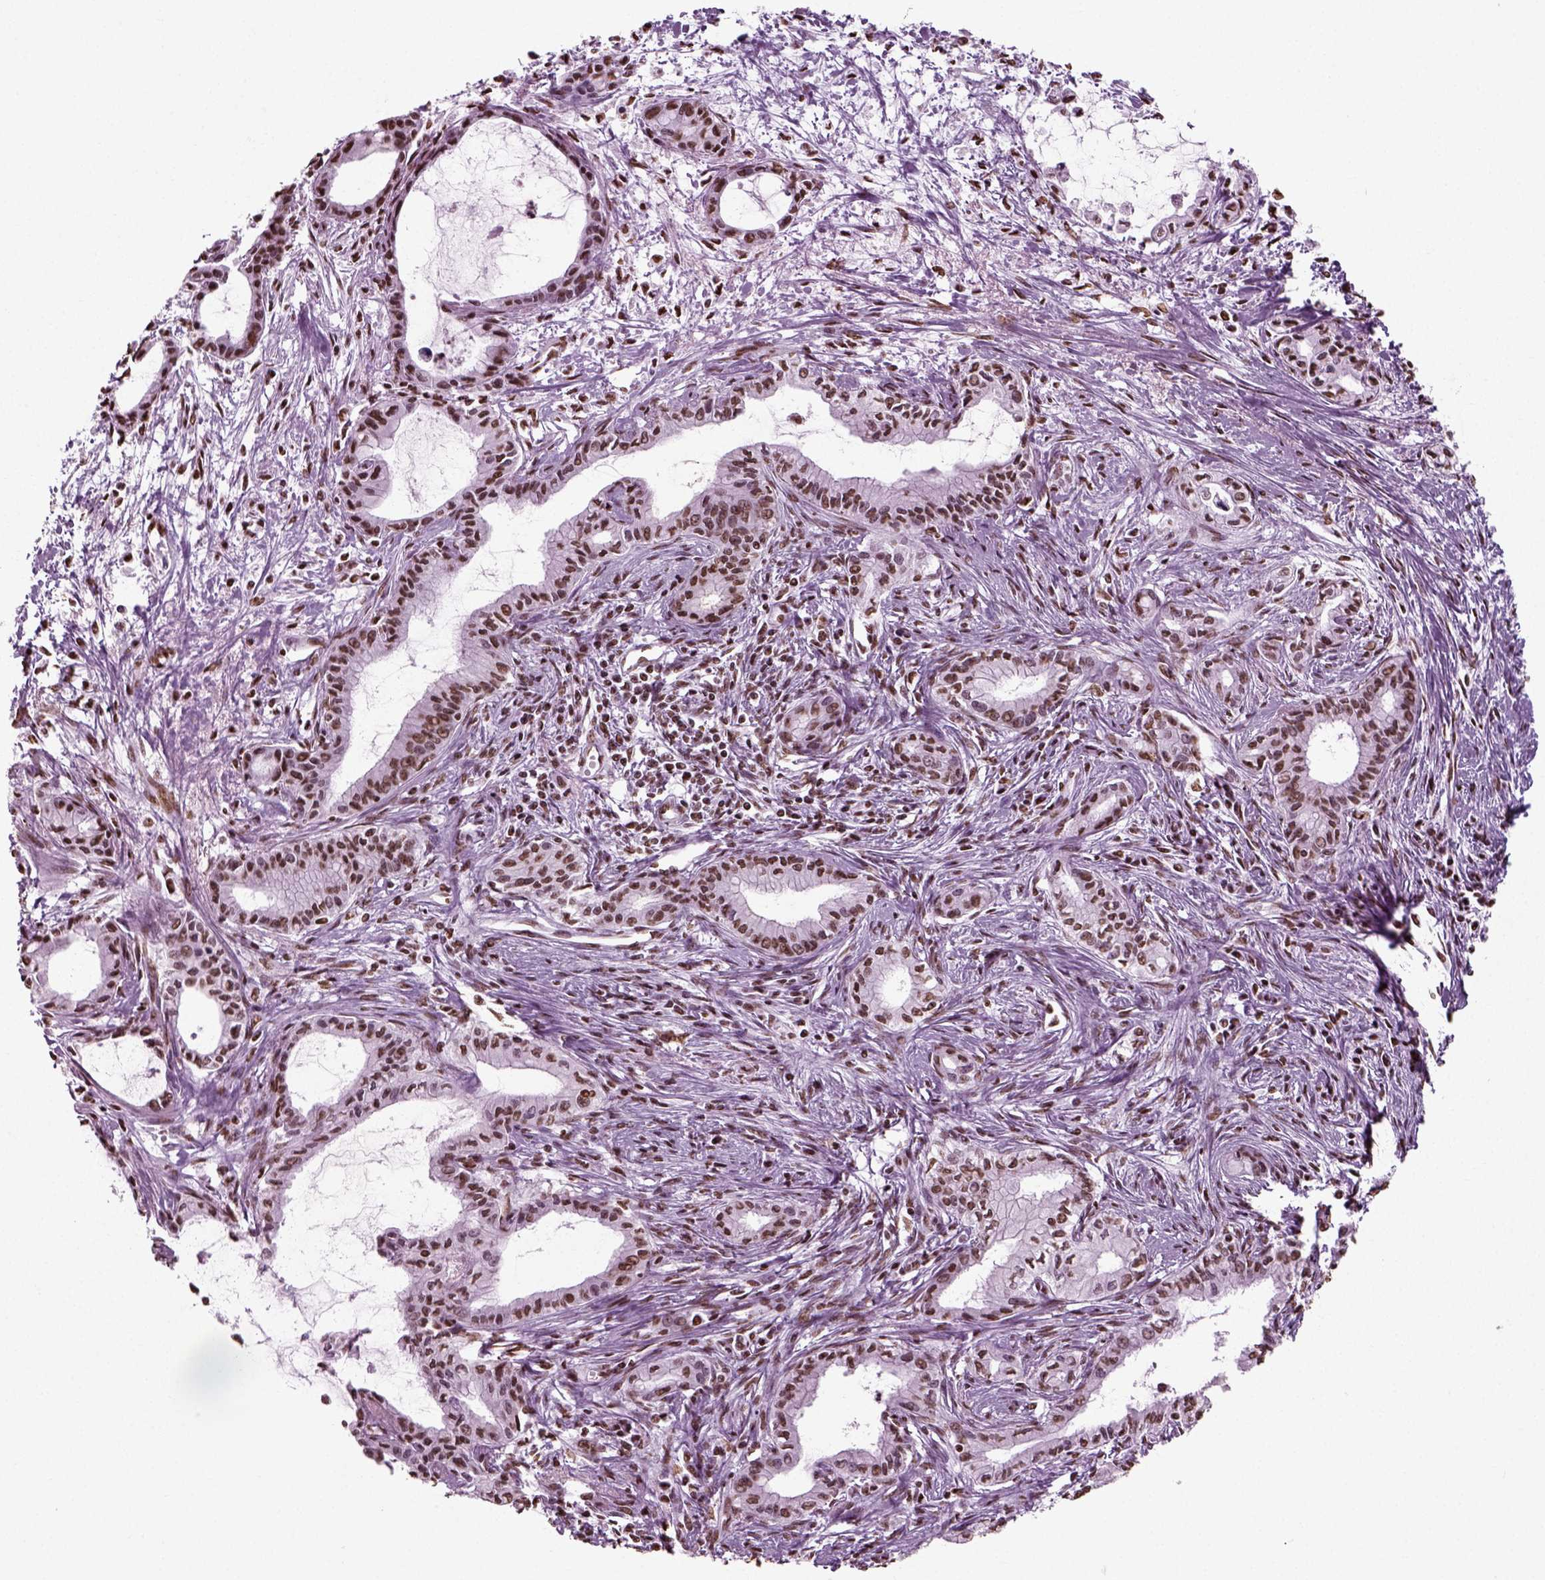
{"staining": {"intensity": "strong", "quantity": ">75%", "location": "nuclear"}, "tissue": "pancreatic cancer", "cell_type": "Tumor cells", "image_type": "cancer", "snomed": [{"axis": "morphology", "description": "Adenocarcinoma, NOS"}, {"axis": "topography", "description": "Pancreas"}], "caption": "Immunohistochemistry (IHC) of pancreatic cancer (adenocarcinoma) displays high levels of strong nuclear staining in about >75% of tumor cells. (DAB (3,3'-diaminobenzidine) IHC with brightfield microscopy, high magnification).", "gene": "POLR1H", "patient": {"sex": "male", "age": 48}}